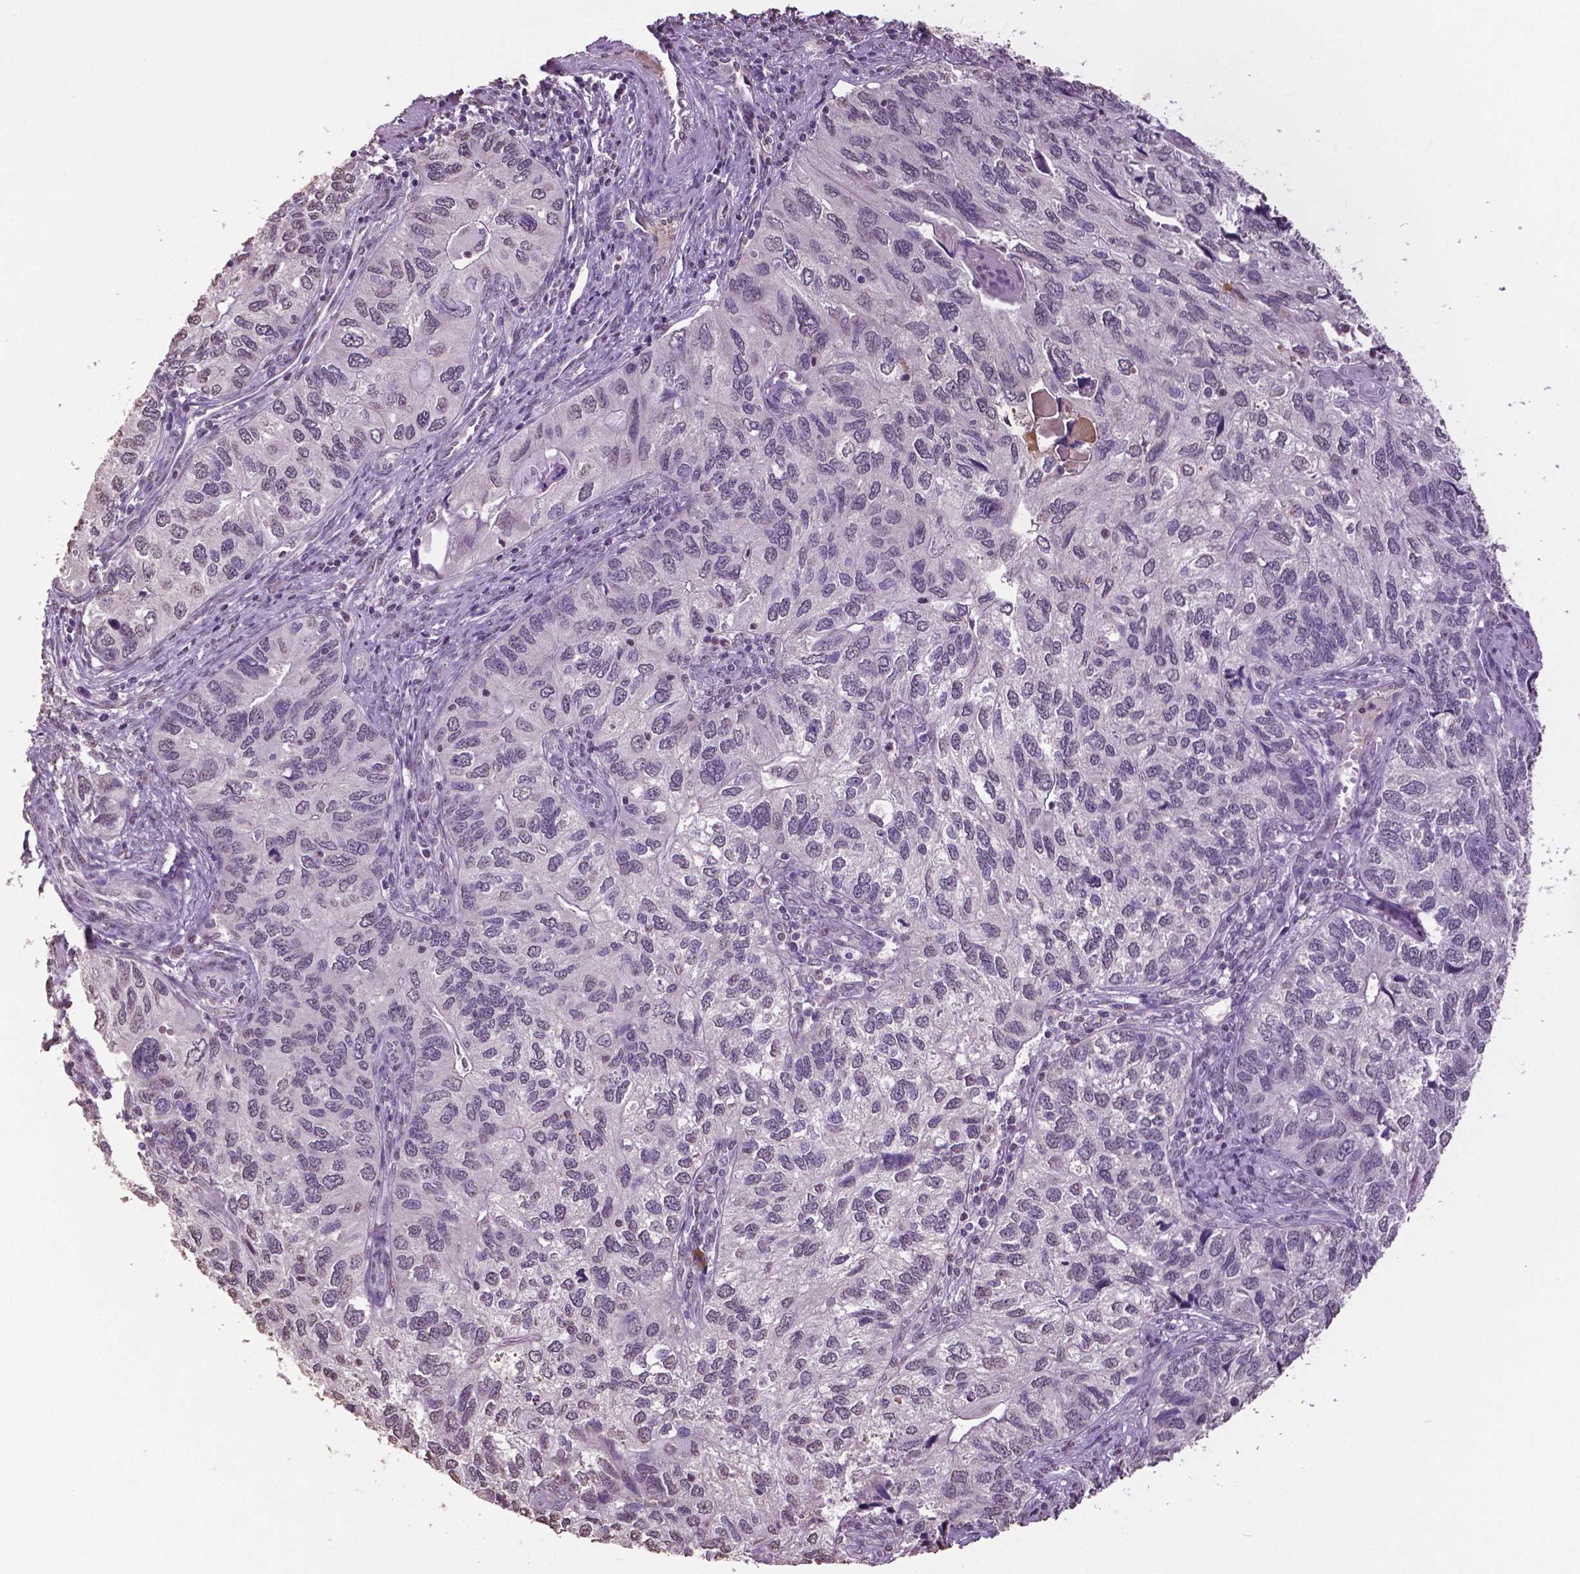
{"staining": {"intensity": "negative", "quantity": "none", "location": "none"}, "tissue": "endometrial cancer", "cell_type": "Tumor cells", "image_type": "cancer", "snomed": [{"axis": "morphology", "description": "Carcinoma, NOS"}, {"axis": "topography", "description": "Uterus"}], "caption": "Photomicrograph shows no significant protein expression in tumor cells of endometrial cancer (carcinoma).", "gene": "RUNX3", "patient": {"sex": "female", "age": 76}}